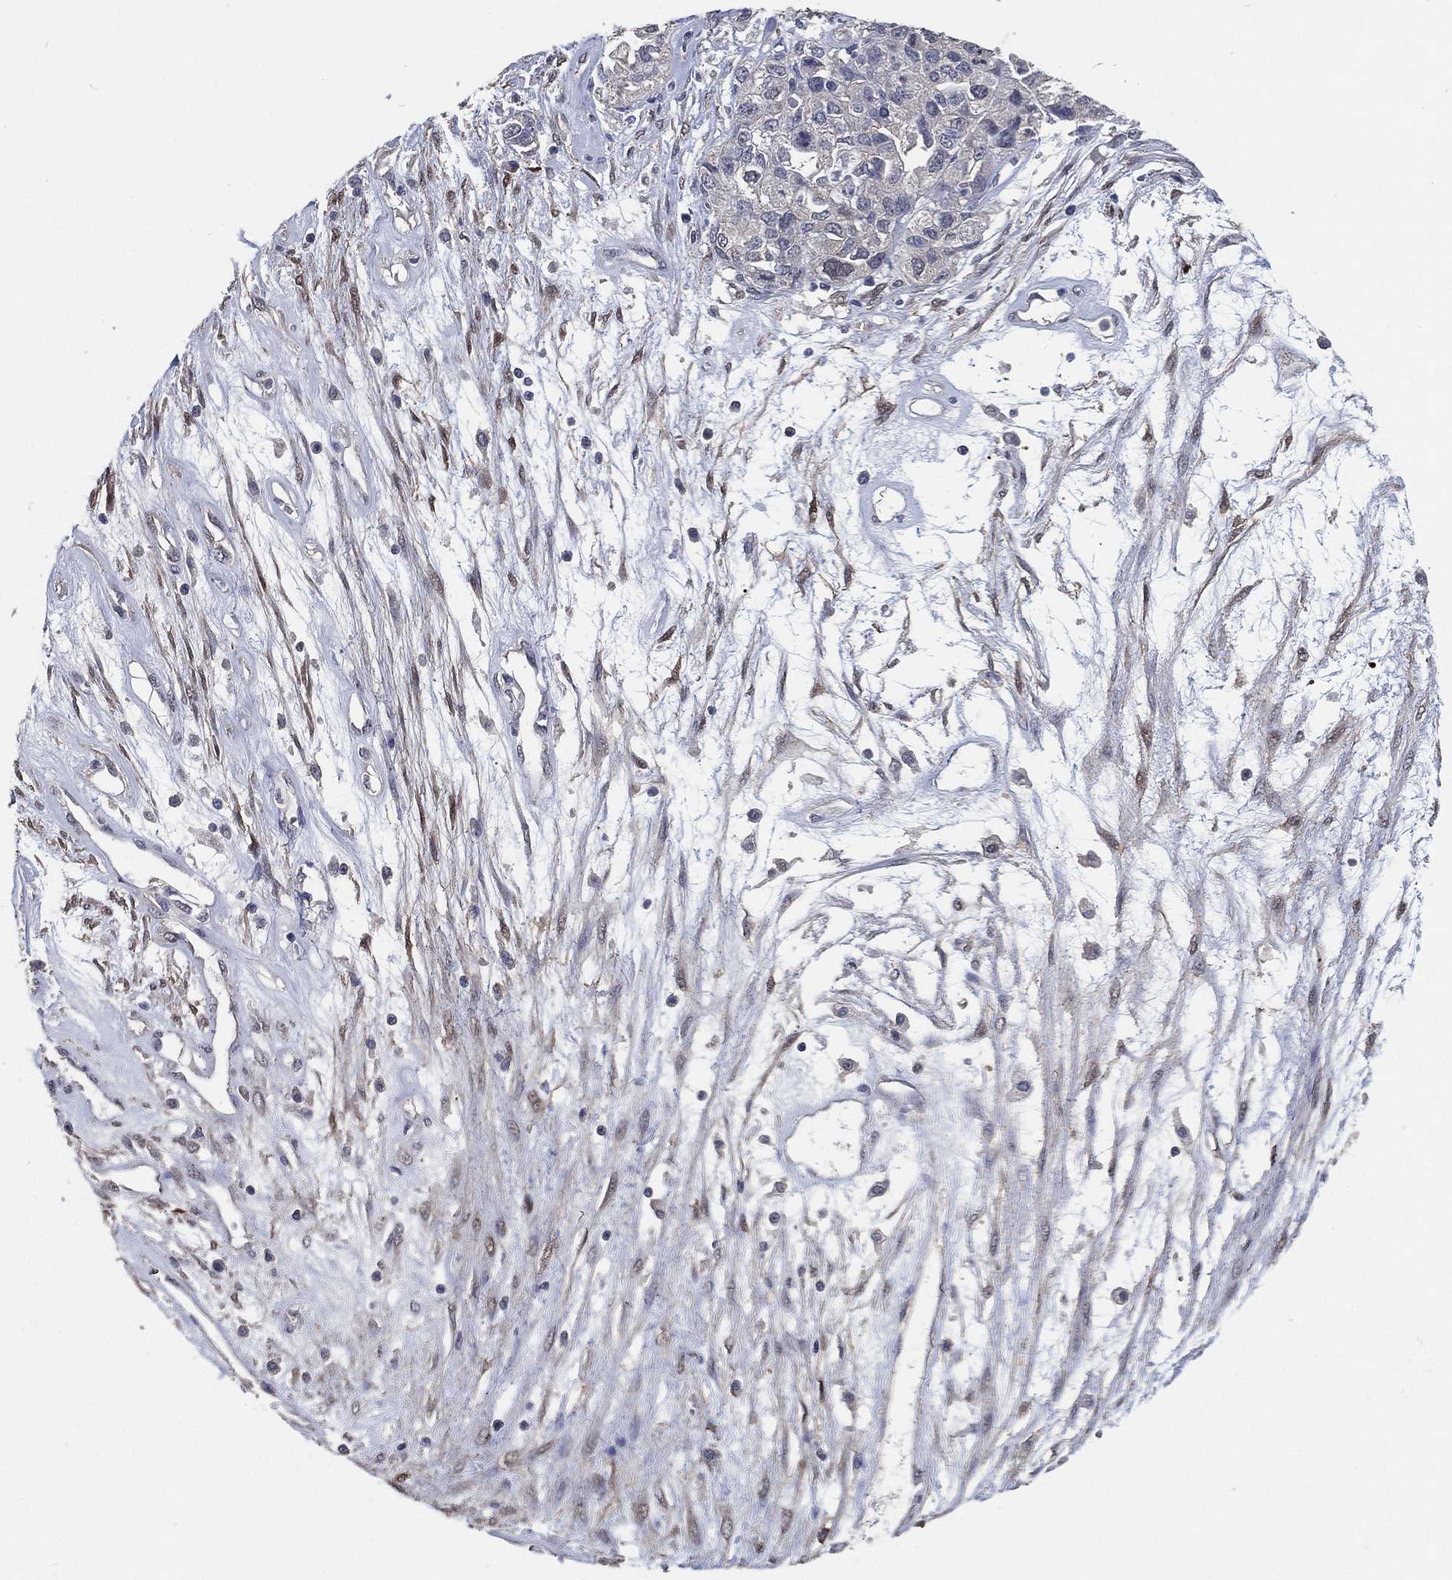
{"staining": {"intensity": "negative", "quantity": "none", "location": "none"}, "tissue": "ovarian cancer", "cell_type": "Tumor cells", "image_type": "cancer", "snomed": [{"axis": "morphology", "description": "Cystadenocarcinoma, serous, NOS"}, {"axis": "topography", "description": "Ovary"}], "caption": "This is an immunohistochemistry (IHC) image of ovarian serous cystadenocarcinoma. There is no expression in tumor cells.", "gene": "KLK5", "patient": {"sex": "female", "age": 87}}